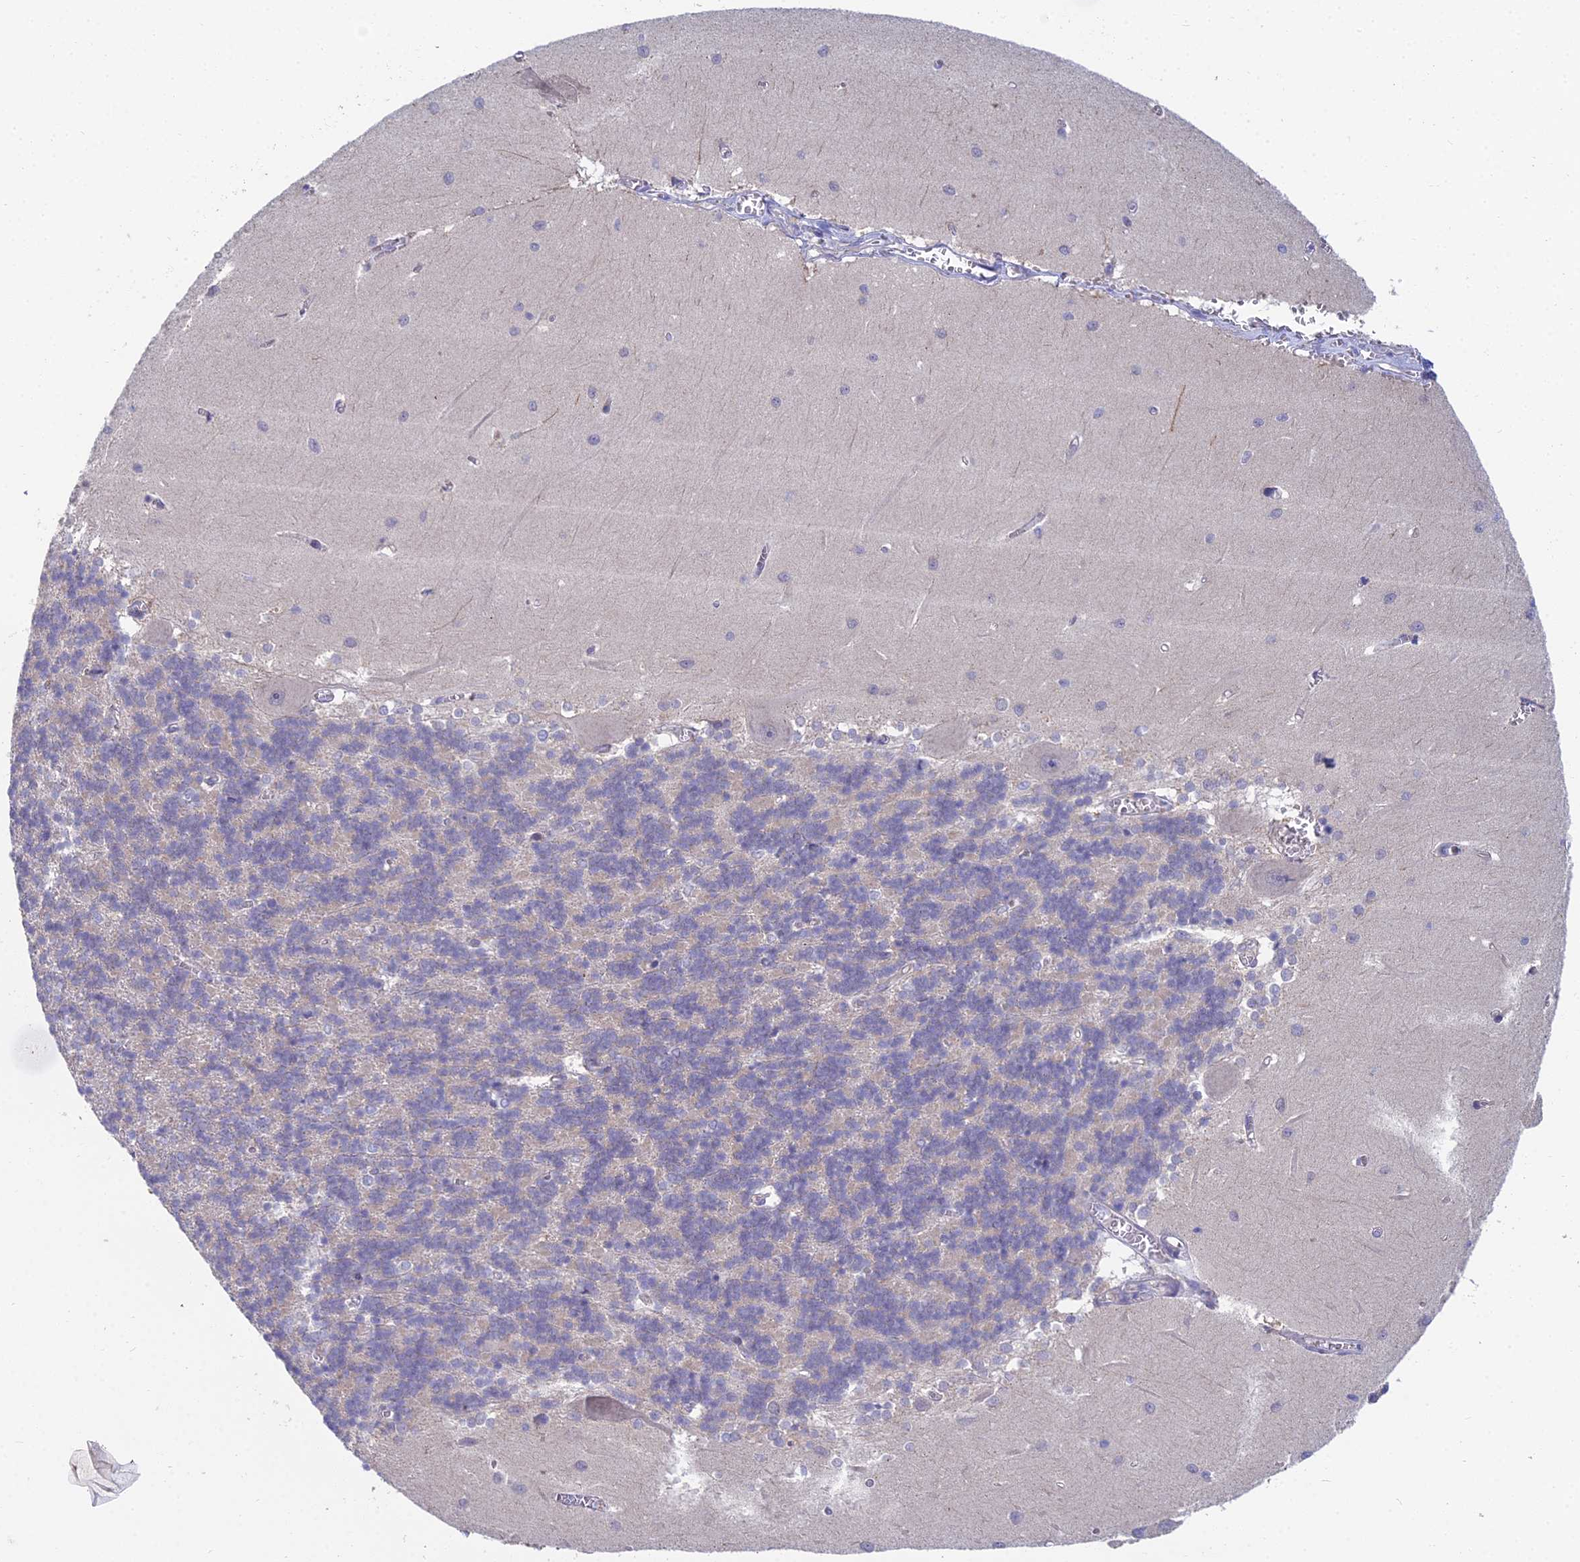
{"staining": {"intensity": "weak", "quantity": "25%-75%", "location": "cytoplasmic/membranous"}, "tissue": "cerebellum", "cell_type": "Cells in granular layer", "image_type": "normal", "snomed": [{"axis": "morphology", "description": "Normal tissue, NOS"}, {"axis": "topography", "description": "Cerebellum"}], "caption": "Cells in granular layer show weak cytoplasmic/membranous positivity in approximately 25%-75% of cells in benign cerebellum. Using DAB (brown) and hematoxylin (blue) stains, captured at high magnification using brightfield microscopy.", "gene": "METTL26", "patient": {"sex": "male", "age": 37}}